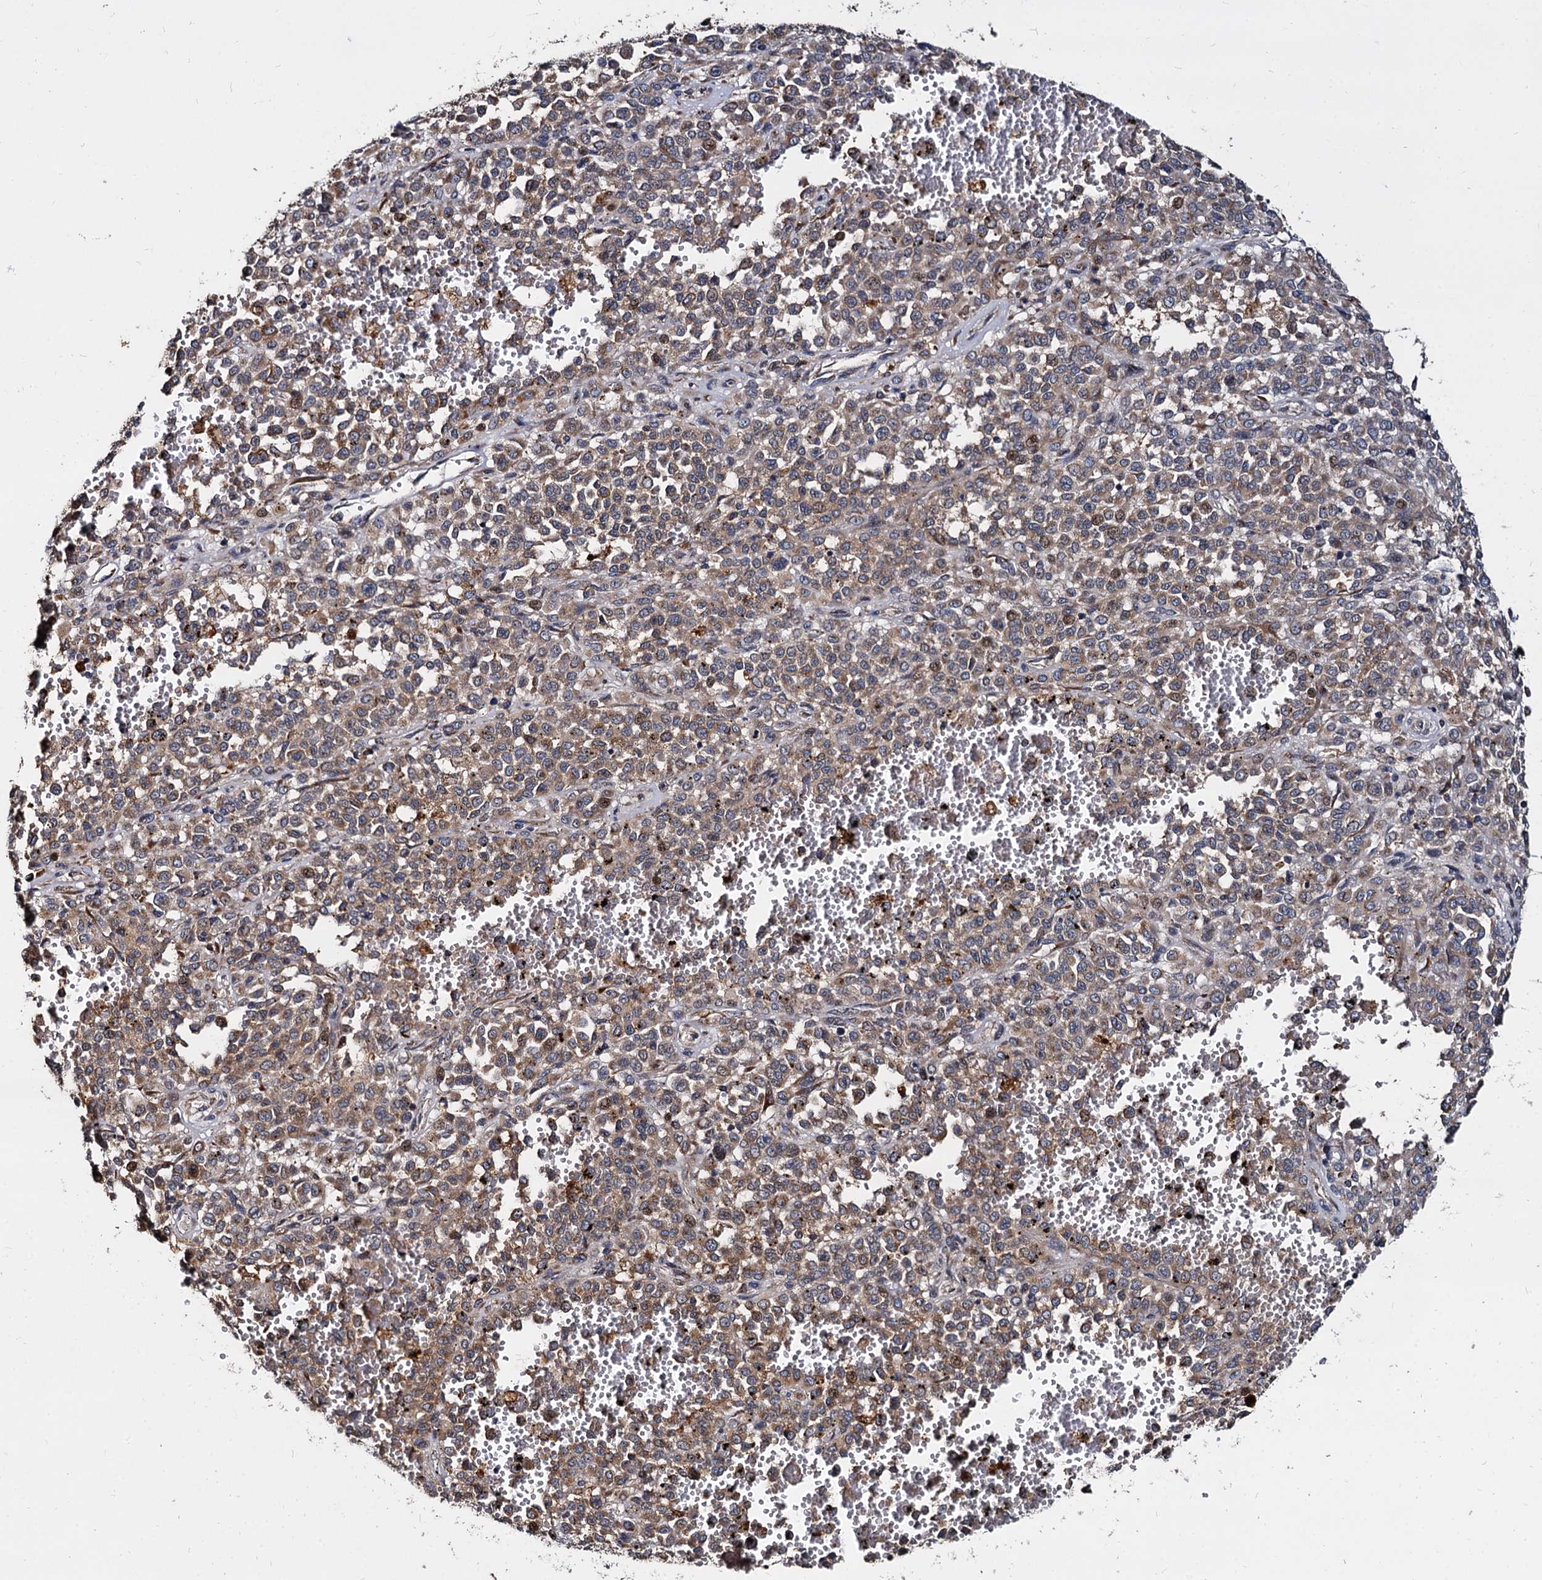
{"staining": {"intensity": "moderate", "quantity": ">75%", "location": "cytoplasmic/membranous"}, "tissue": "melanoma", "cell_type": "Tumor cells", "image_type": "cancer", "snomed": [{"axis": "morphology", "description": "Malignant melanoma, Metastatic site"}, {"axis": "topography", "description": "Pancreas"}], "caption": "A photomicrograph showing moderate cytoplasmic/membranous positivity in approximately >75% of tumor cells in malignant melanoma (metastatic site), as visualized by brown immunohistochemical staining.", "gene": "WWC3", "patient": {"sex": "female", "age": 30}}